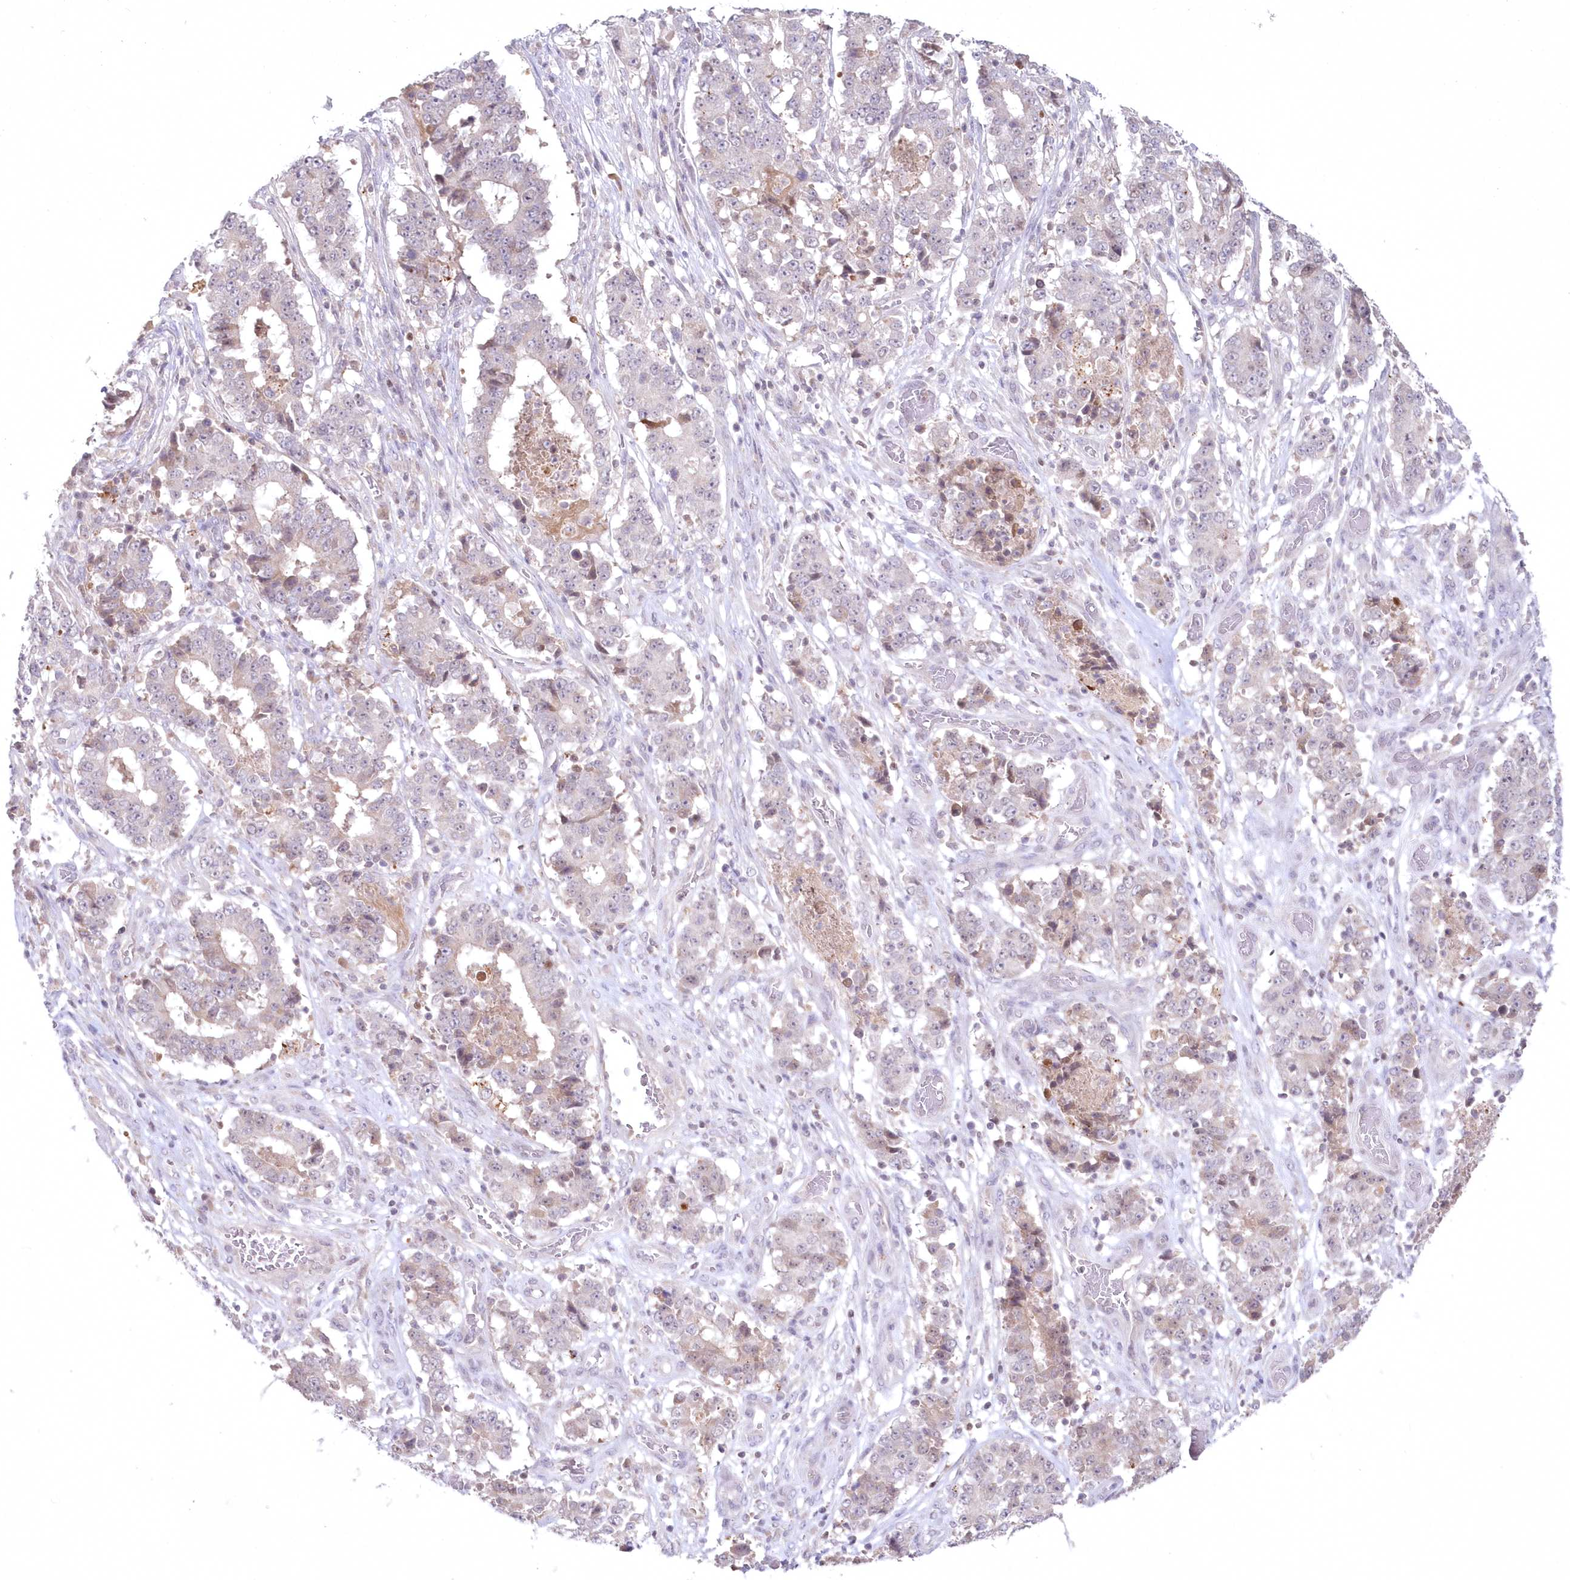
{"staining": {"intensity": "negative", "quantity": "none", "location": "none"}, "tissue": "stomach cancer", "cell_type": "Tumor cells", "image_type": "cancer", "snomed": [{"axis": "morphology", "description": "Adenocarcinoma, NOS"}, {"axis": "topography", "description": "Stomach"}], "caption": "DAB (3,3'-diaminobenzidine) immunohistochemical staining of stomach cancer exhibits no significant staining in tumor cells.", "gene": "ASCC1", "patient": {"sex": "male", "age": 59}}